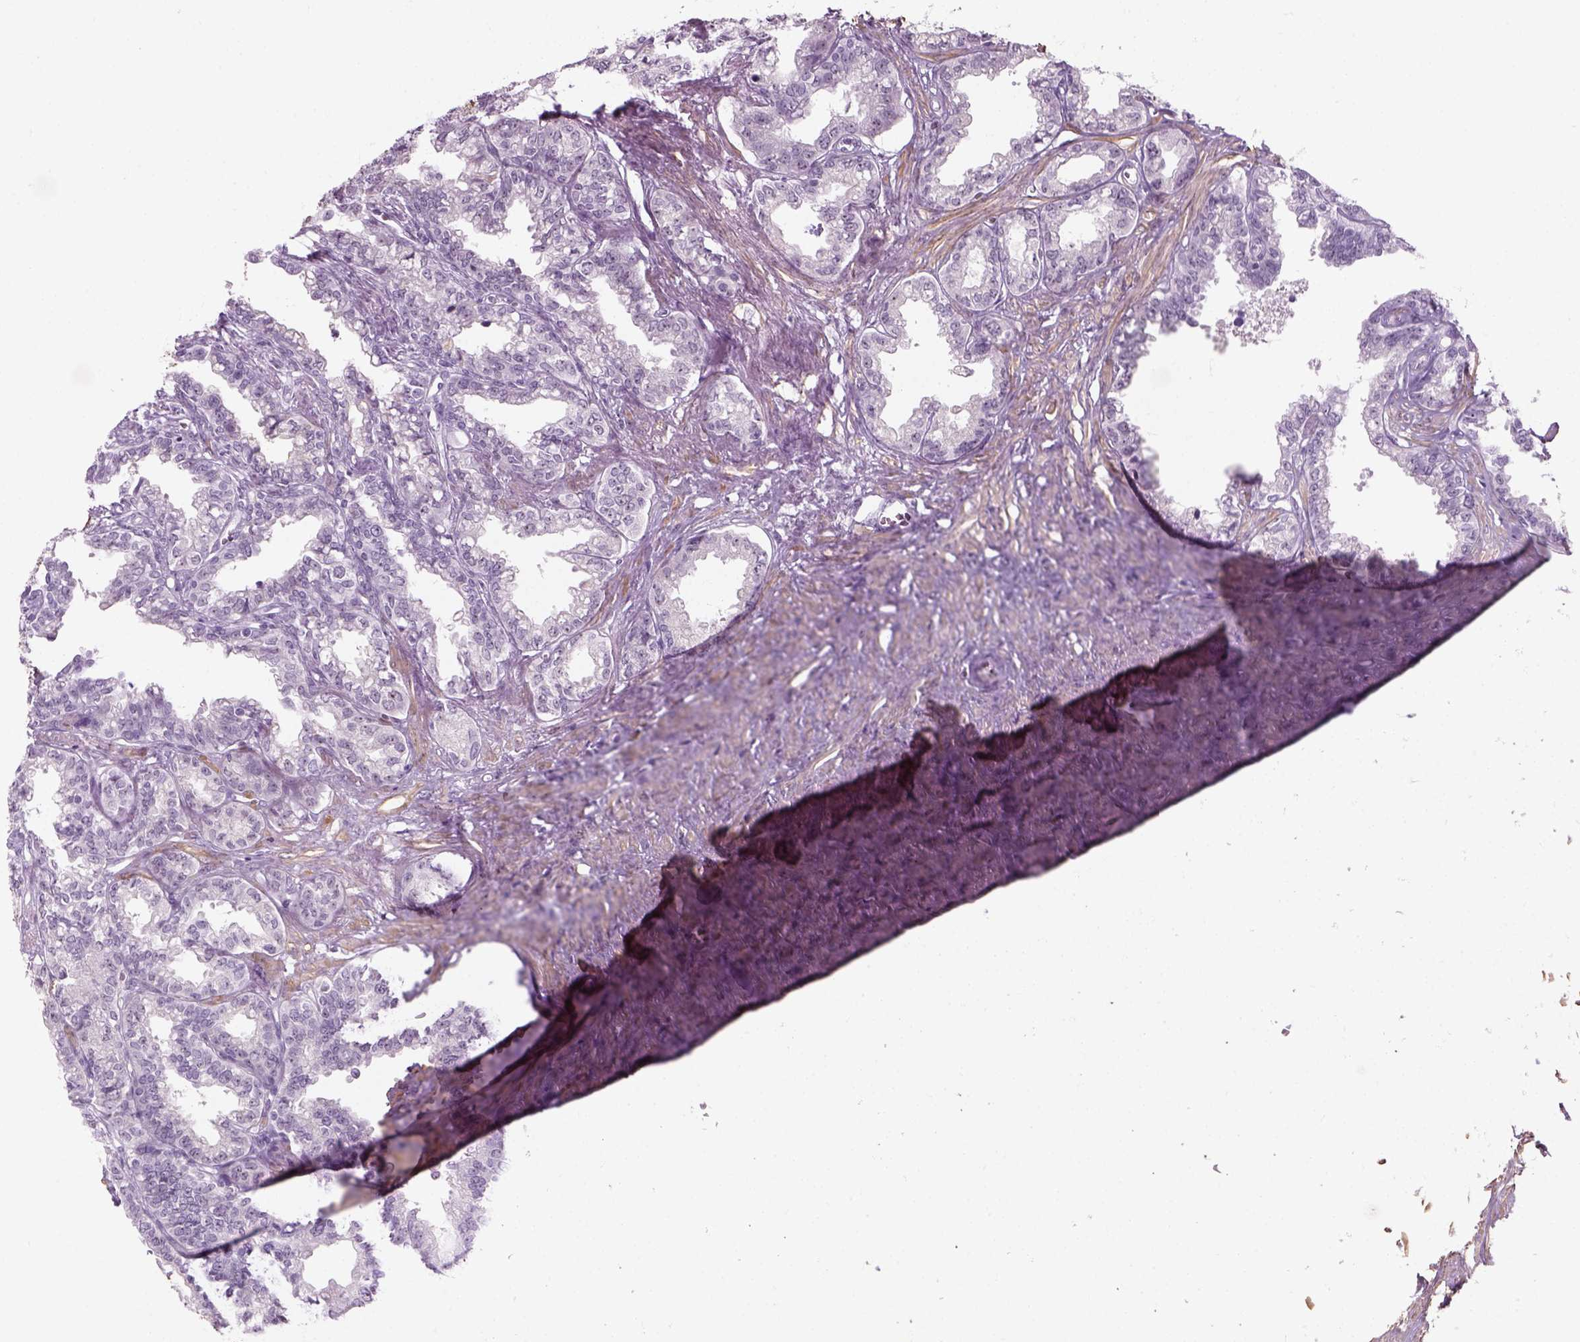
{"staining": {"intensity": "negative", "quantity": "none", "location": "none"}, "tissue": "seminal vesicle", "cell_type": "Glandular cells", "image_type": "normal", "snomed": [{"axis": "morphology", "description": "Normal tissue, NOS"}, {"axis": "morphology", "description": "Urothelial carcinoma, NOS"}, {"axis": "topography", "description": "Urinary bladder"}, {"axis": "topography", "description": "Seminal veicle"}], "caption": "IHC image of normal human seminal vesicle stained for a protein (brown), which exhibits no staining in glandular cells.", "gene": "ZNF865", "patient": {"sex": "male", "age": 76}}